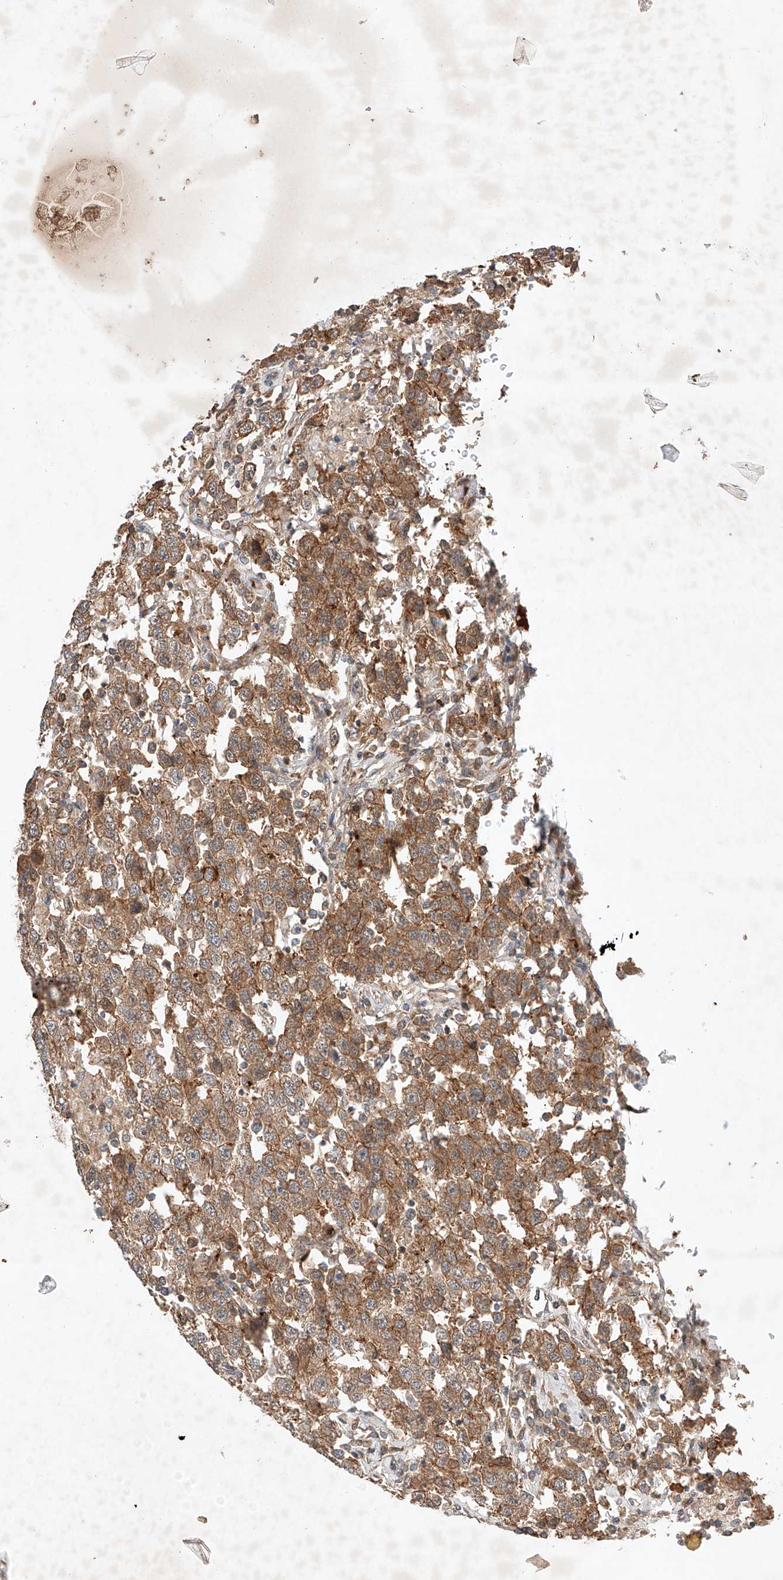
{"staining": {"intensity": "moderate", "quantity": ">75%", "location": "cytoplasmic/membranous"}, "tissue": "testis cancer", "cell_type": "Tumor cells", "image_type": "cancer", "snomed": [{"axis": "morphology", "description": "Seminoma, NOS"}, {"axis": "topography", "description": "Testis"}], "caption": "Moderate cytoplasmic/membranous expression for a protein is seen in about >75% of tumor cells of testis cancer (seminoma) using IHC.", "gene": "ARHGAP33", "patient": {"sex": "male", "age": 41}}